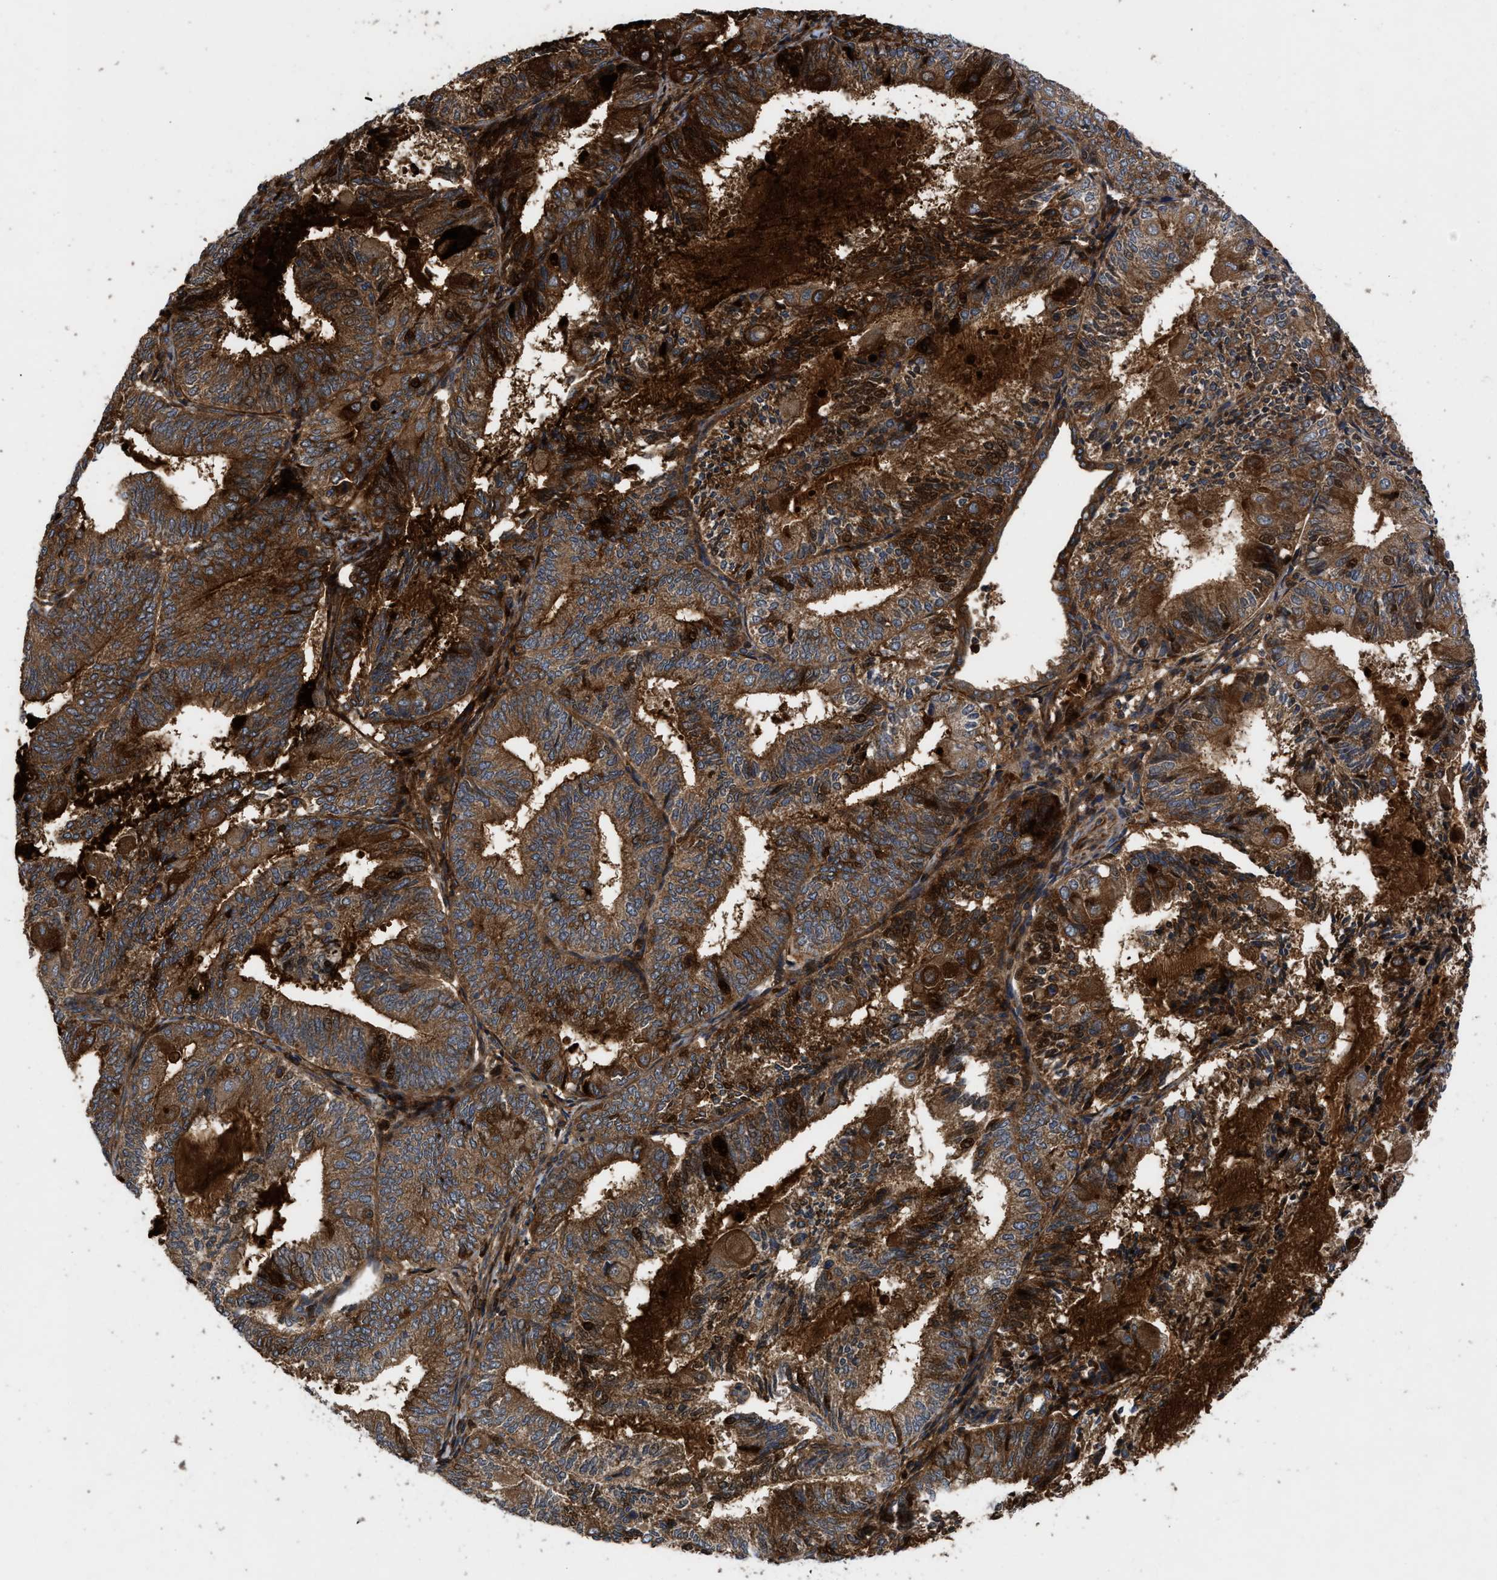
{"staining": {"intensity": "strong", "quantity": ">75%", "location": "cytoplasmic/membranous"}, "tissue": "endometrial cancer", "cell_type": "Tumor cells", "image_type": "cancer", "snomed": [{"axis": "morphology", "description": "Adenocarcinoma, NOS"}, {"axis": "topography", "description": "Endometrium"}], "caption": "Protein expression analysis of adenocarcinoma (endometrial) exhibits strong cytoplasmic/membranous staining in about >75% of tumor cells.", "gene": "CNNM3", "patient": {"sex": "female", "age": 81}}